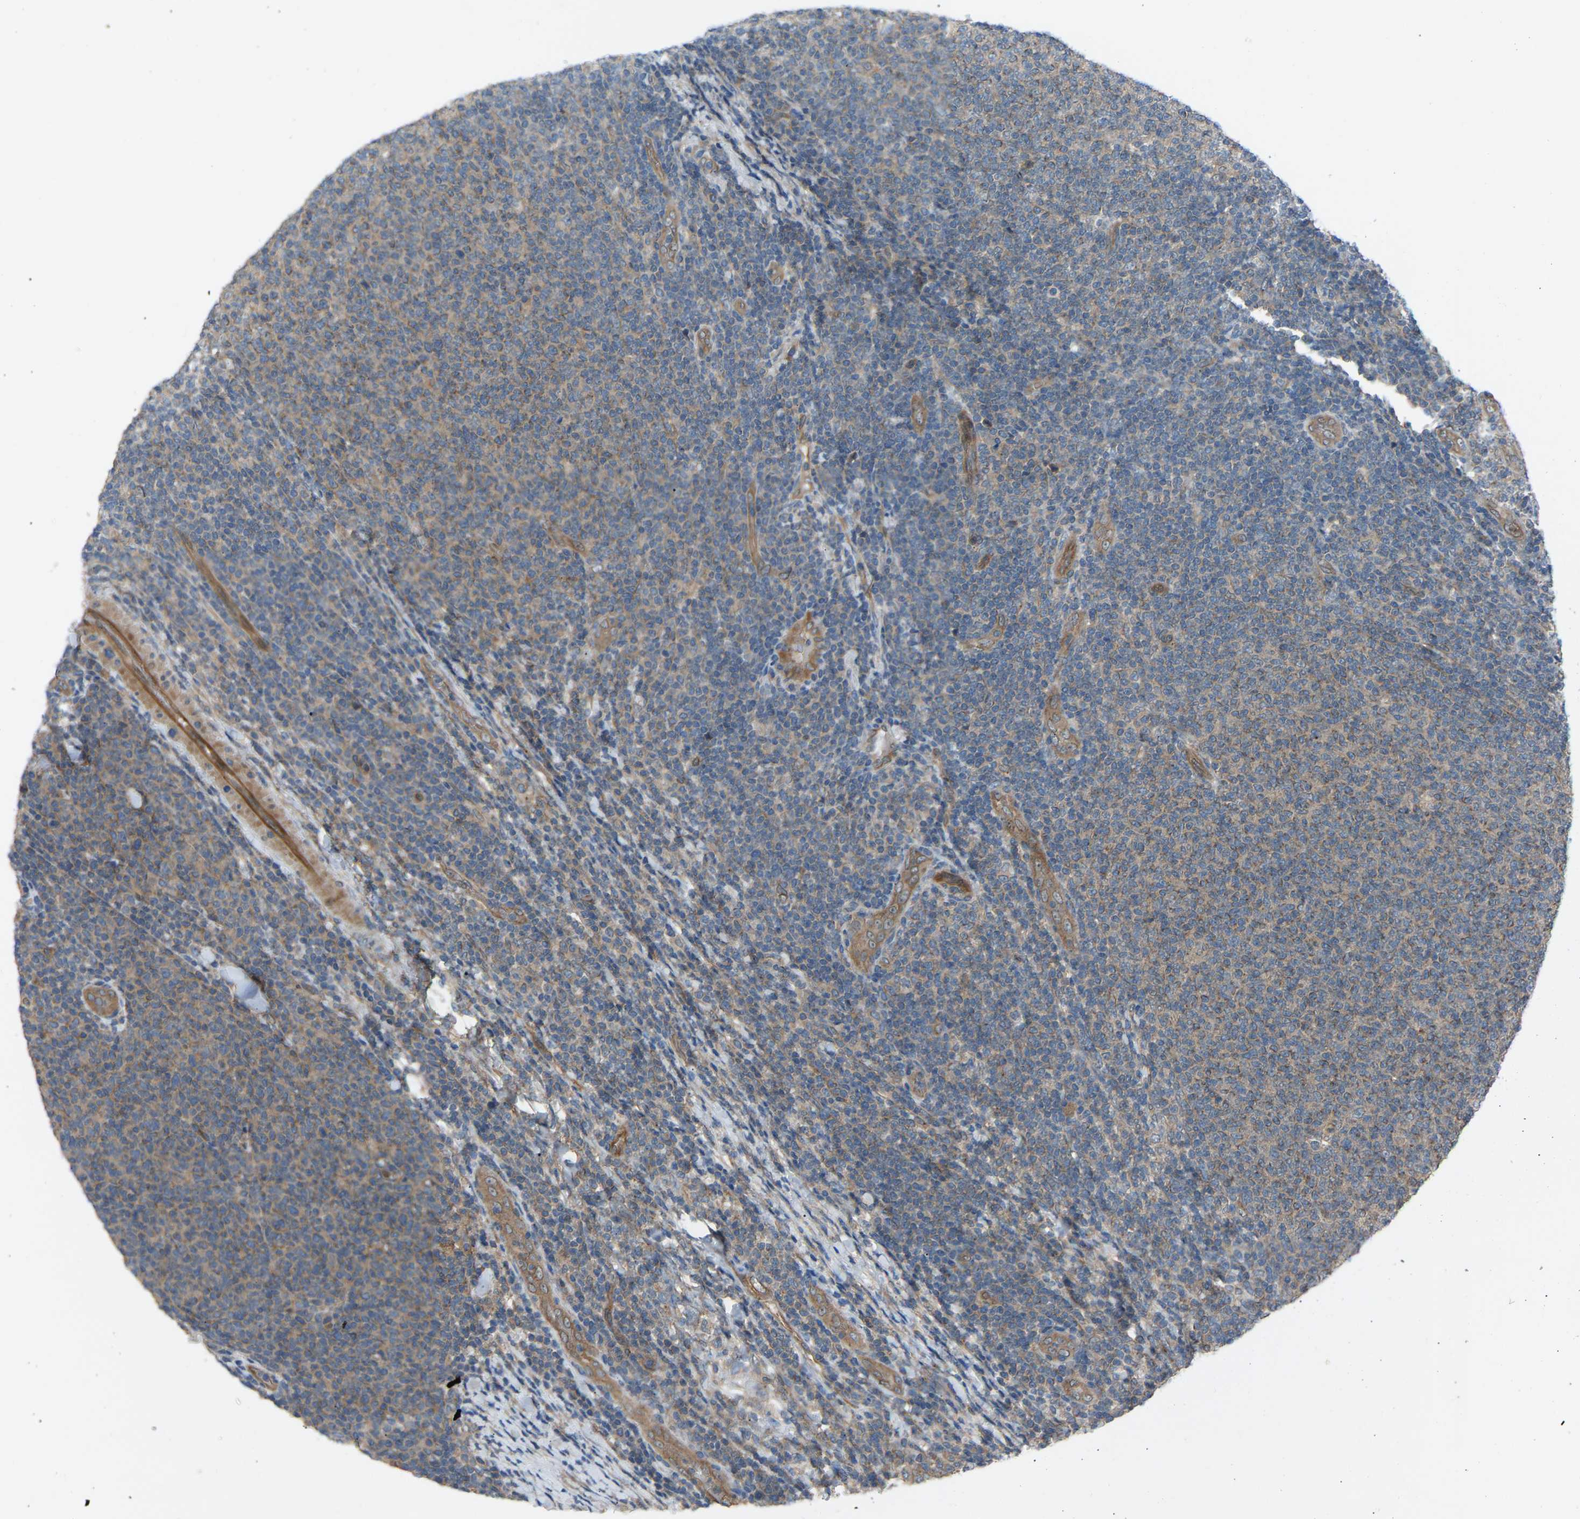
{"staining": {"intensity": "weak", "quantity": ">75%", "location": "cytoplasmic/membranous"}, "tissue": "lymphoma", "cell_type": "Tumor cells", "image_type": "cancer", "snomed": [{"axis": "morphology", "description": "Malignant lymphoma, non-Hodgkin's type, Low grade"}, {"axis": "topography", "description": "Lymph node"}], "caption": "Weak cytoplasmic/membranous protein positivity is present in approximately >75% of tumor cells in lymphoma.", "gene": "GAS2L1", "patient": {"sex": "male", "age": 66}}